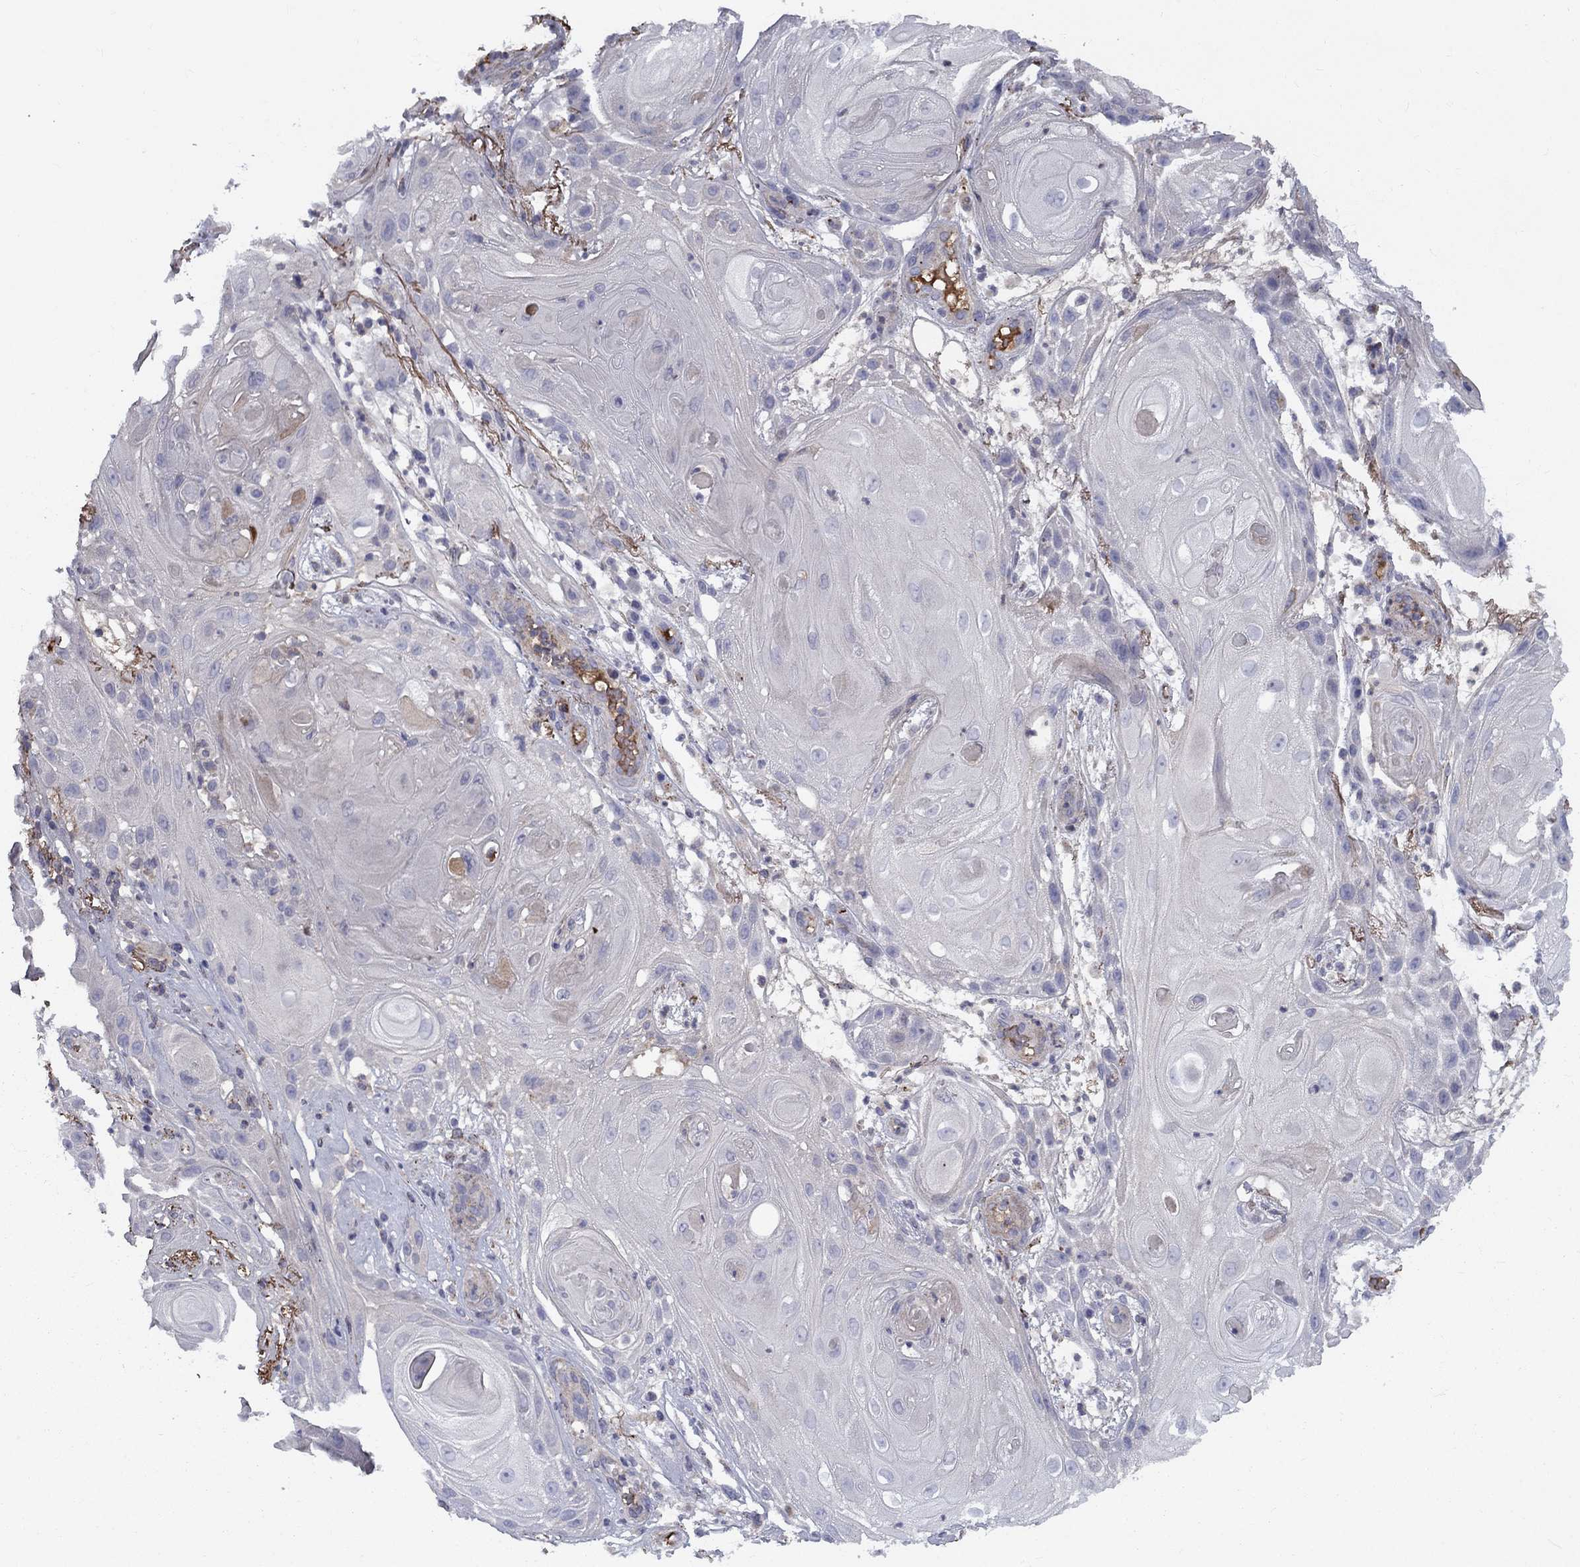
{"staining": {"intensity": "negative", "quantity": "none", "location": "none"}, "tissue": "skin cancer", "cell_type": "Tumor cells", "image_type": "cancer", "snomed": [{"axis": "morphology", "description": "Squamous cell carcinoma, NOS"}, {"axis": "topography", "description": "Skin"}], "caption": "Tumor cells are negative for protein expression in human skin squamous cell carcinoma.", "gene": "EPDR1", "patient": {"sex": "male", "age": 62}}